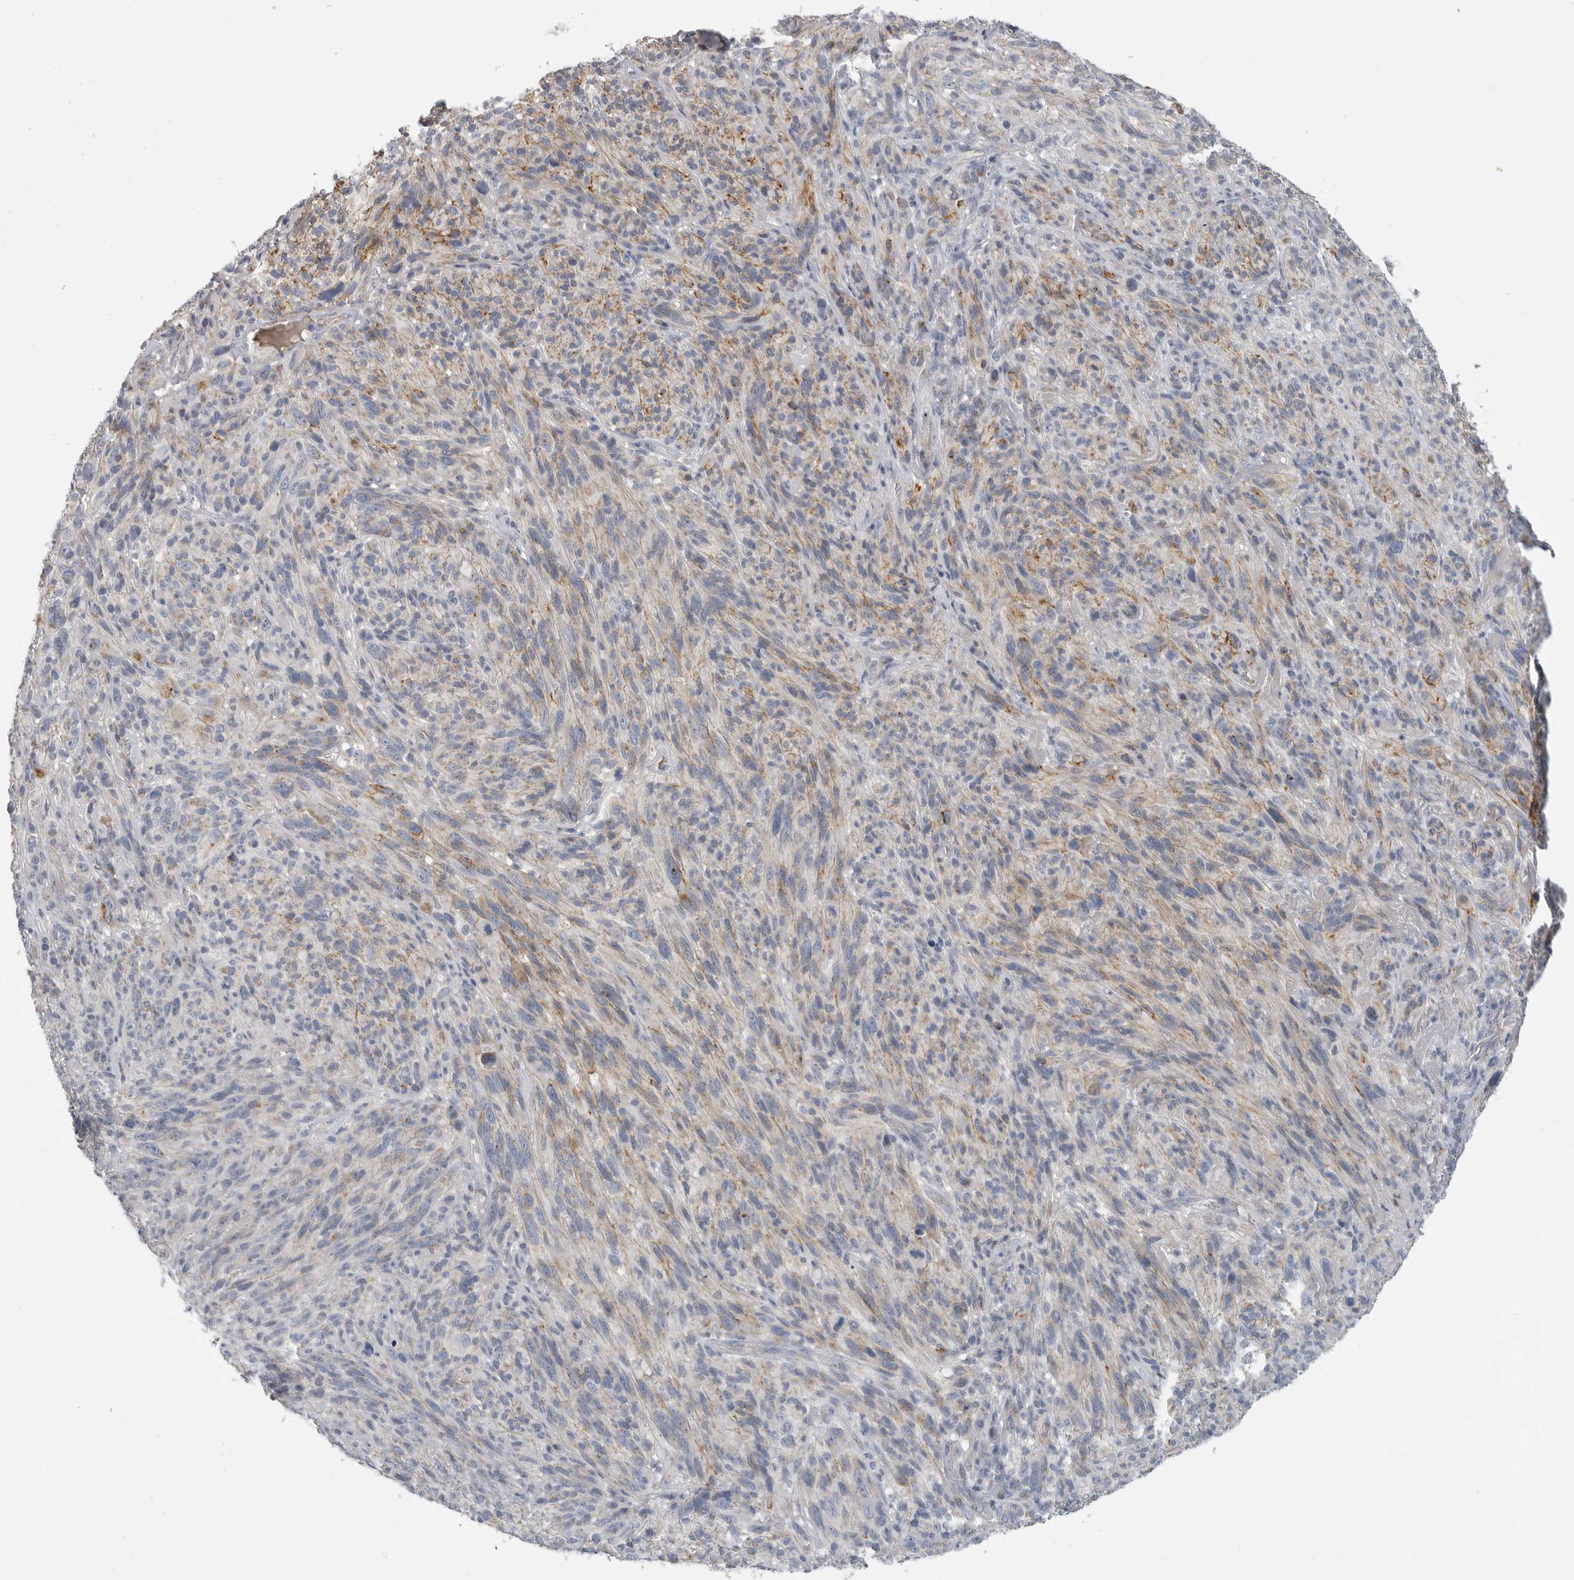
{"staining": {"intensity": "moderate", "quantity": "25%-75%", "location": "cytoplasmic/membranous"}, "tissue": "melanoma", "cell_type": "Tumor cells", "image_type": "cancer", "snomed": [{"axis": "morphology", "description": "Malignant melanoma, NOS"}, {"axis": "topography", "description": "Skin of head"}], "caption": "Immunohistochemical staining of human melanoma exhibits moderate cytoplasmic/membranous protein positivity in approximately 25%-75% of tumor cells.", "gene": "SDC3", "patient": {"sex": "male", "age": 96}}